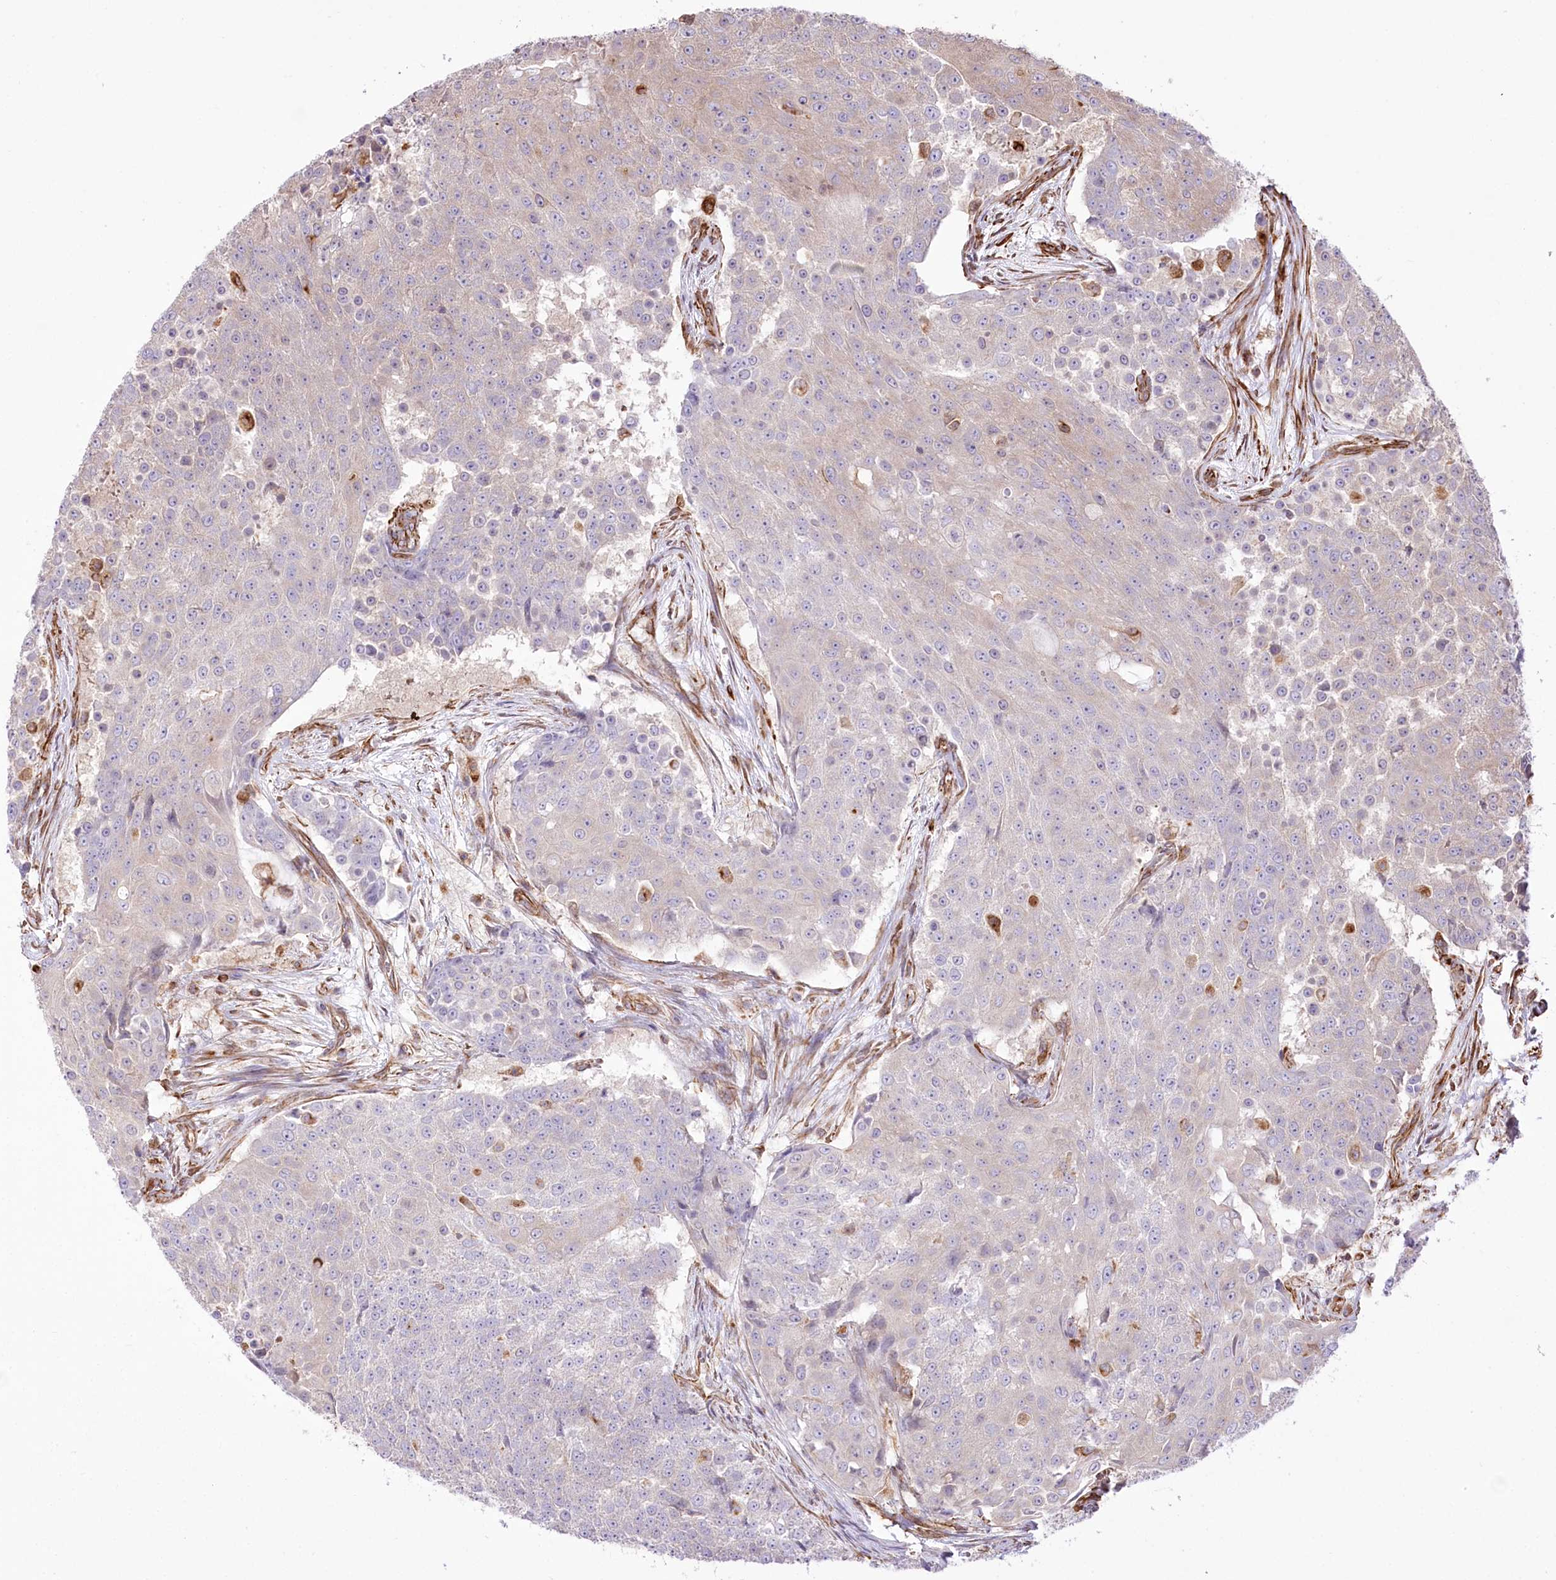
{"staining": {"intensity": "negative", "quantity": "none", "location": "none"}, "tissue": "urothelial cancer", "cell_type": "Tumor cells", "image_type": "cancer", "snomed": [{"axis": "morphology", "description": "Urothelial carcinoma, High grade"}, {"axis": "topography", "description": "Urinary bladder"}], "caption": "Immunohistochemistry of urothelial cancer exhibits no expression in tumor cells. The staining was performed using DAB (3,3'-diaminobenzidine) to visualize the protein expression in brown, while the nuclei were stained in blue with hematoxylin (Magnification: 20x).", "gene": "TTC1", "patient": {"sex": "female", "age": 63}}